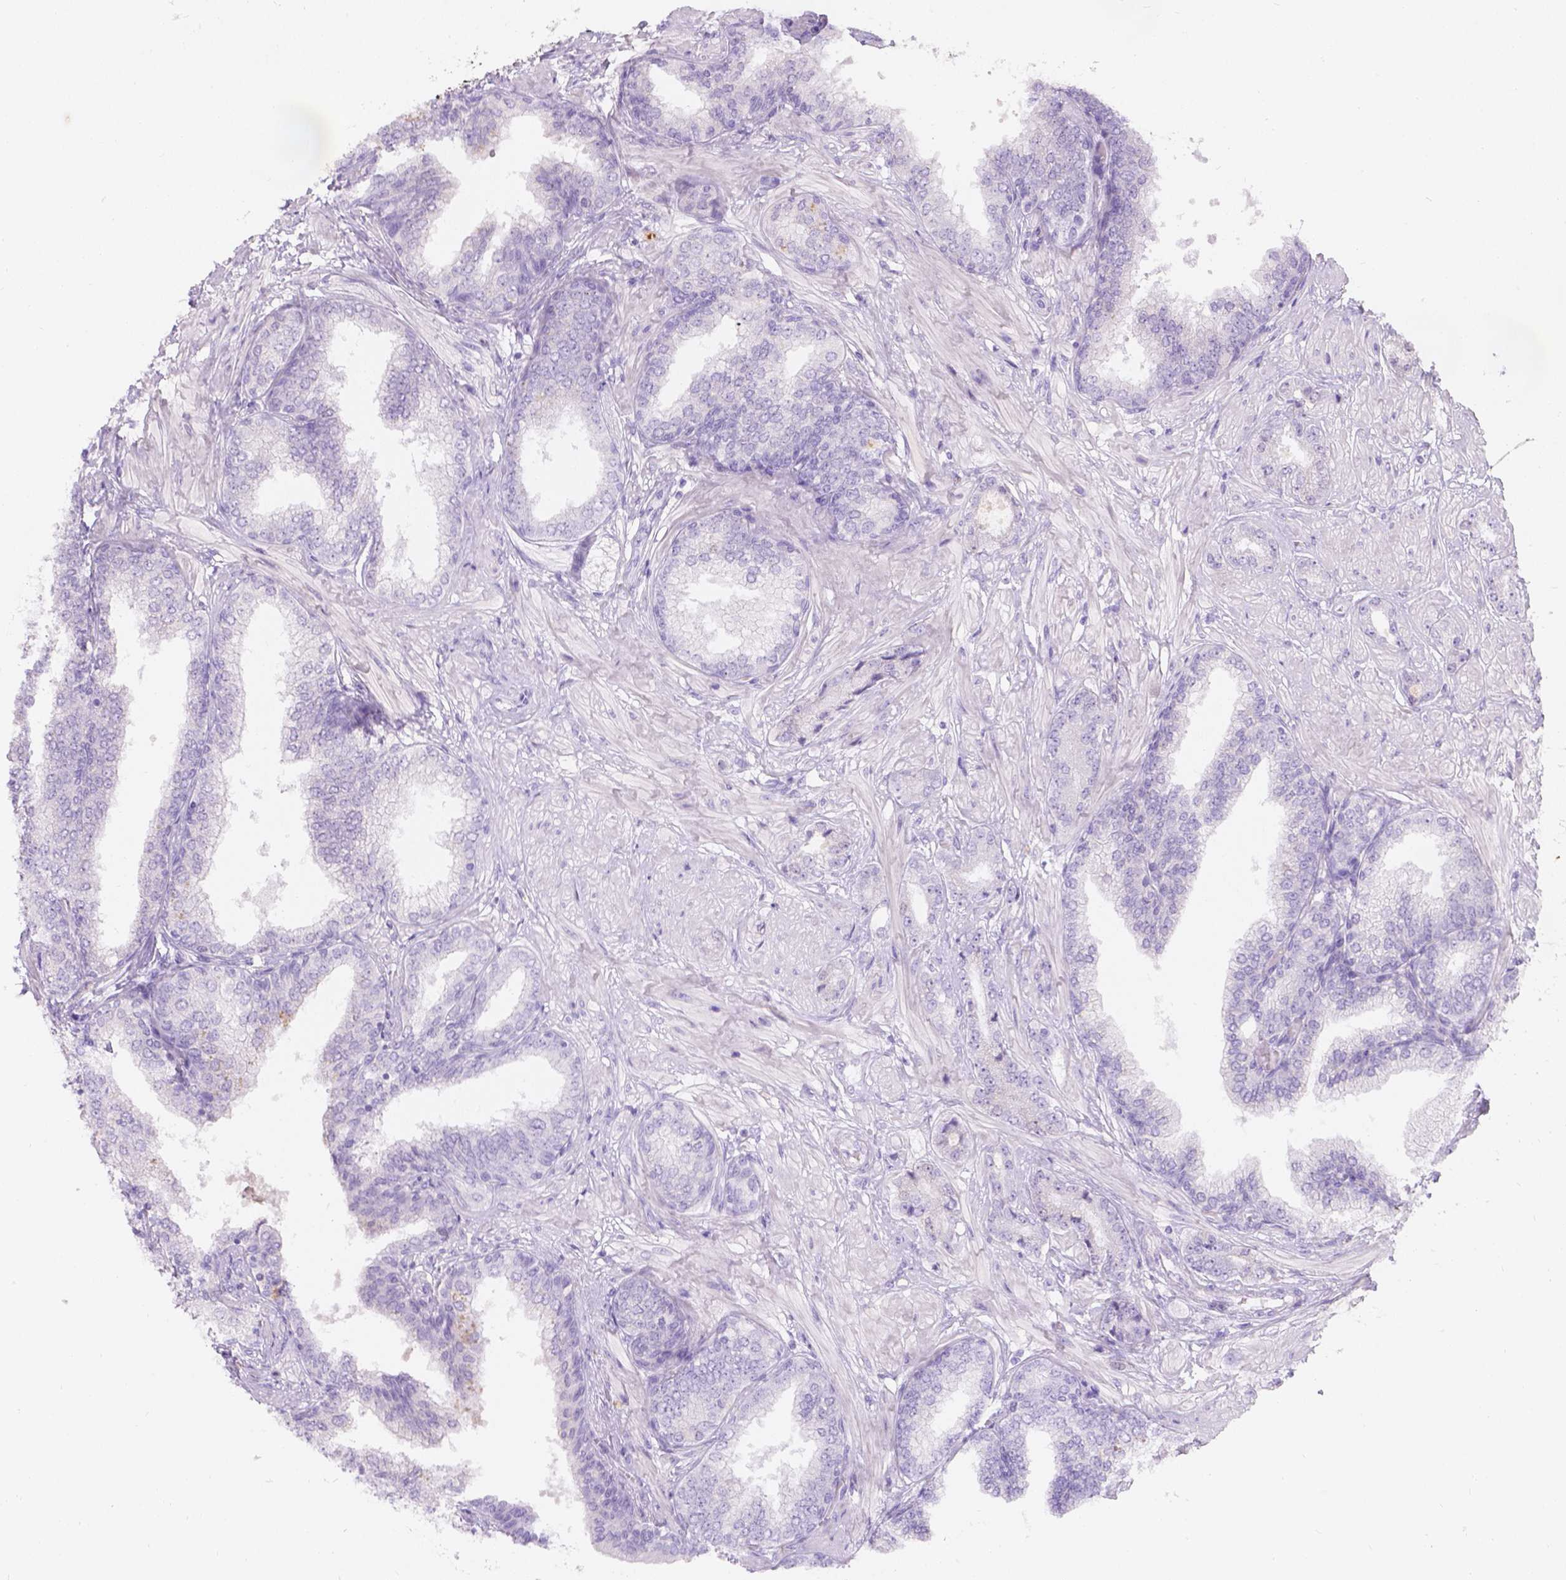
{"staining": {"intensity": "negative", "quantity": "none", "location": "none"}, "tissue": "prostate cancer", "cell_type": "Tumor cells", "image_type": "cancer", "snomed": [{"axis": "morphology", "description": "Adenocarcinoma, Low grade"}, {"axis": "topography", "description": "Prostate"}], "caption": "A high-resolution photomicrograph shows immunohistochemistry (IHC) staining of prostate cancer (adenocarcinoma (low-grade)), which shows no significant positivity in tumor cells.", "gene": "GAL3ST2", "patient": {"sex": "male", "age": 55}}